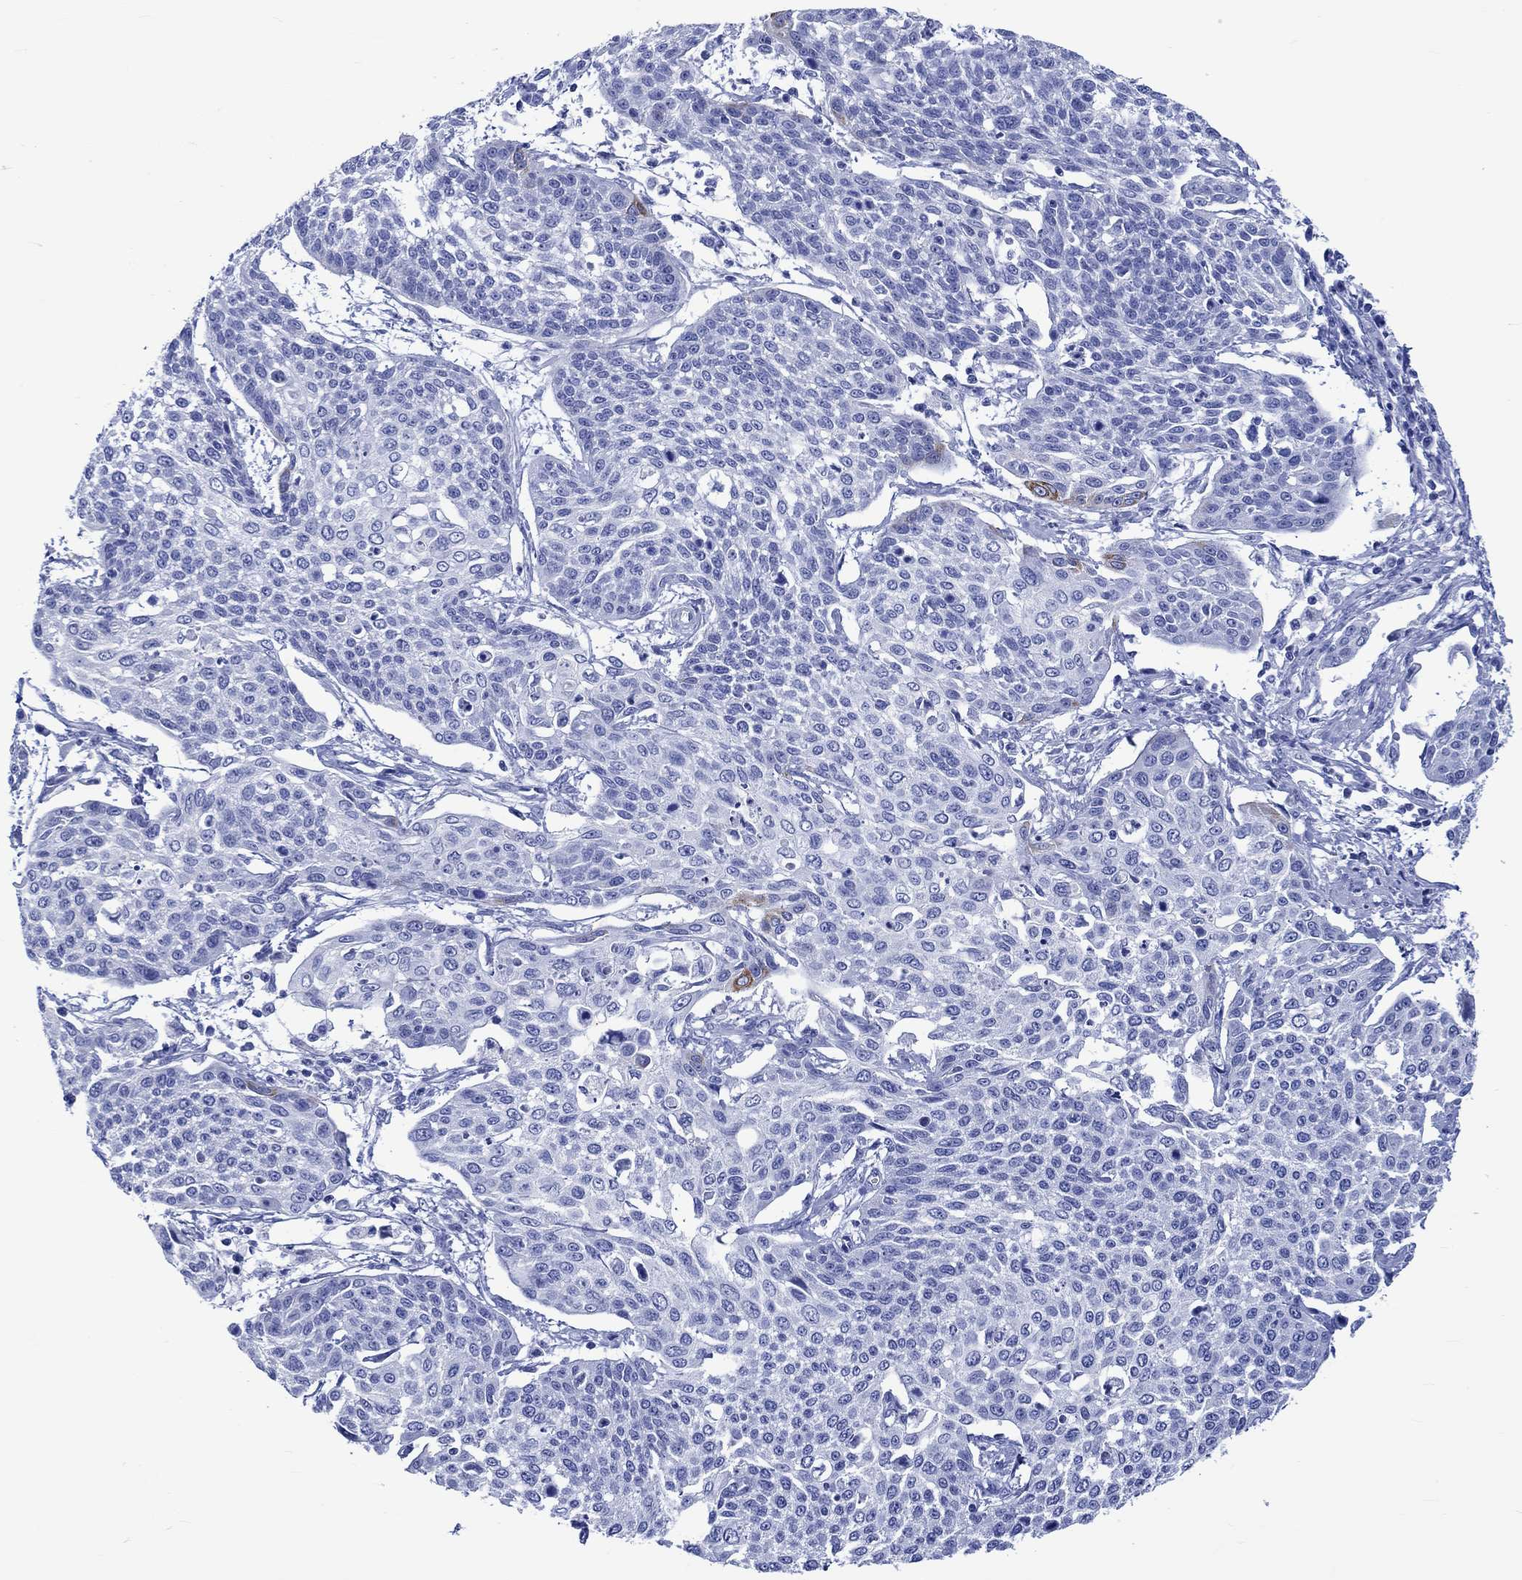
{"staining": {"intensity": "negative", "quantity": "none", "location": "none"}, "tissue": "cervical cancer", "cell_type": "Tumor cells", "image_type": "cancer", "snomed": [{"axis": "morphology", "description": "Squamous cell carcinoma, NOS"}, {"axis": "topography", "description": "Cervix"}], "caption": "The image displays no significant staining in tumor cells of squamous cell carcinoma (cervical).", "gene": "KLHL33", "patient": {"sex": "female", "age": 34}}